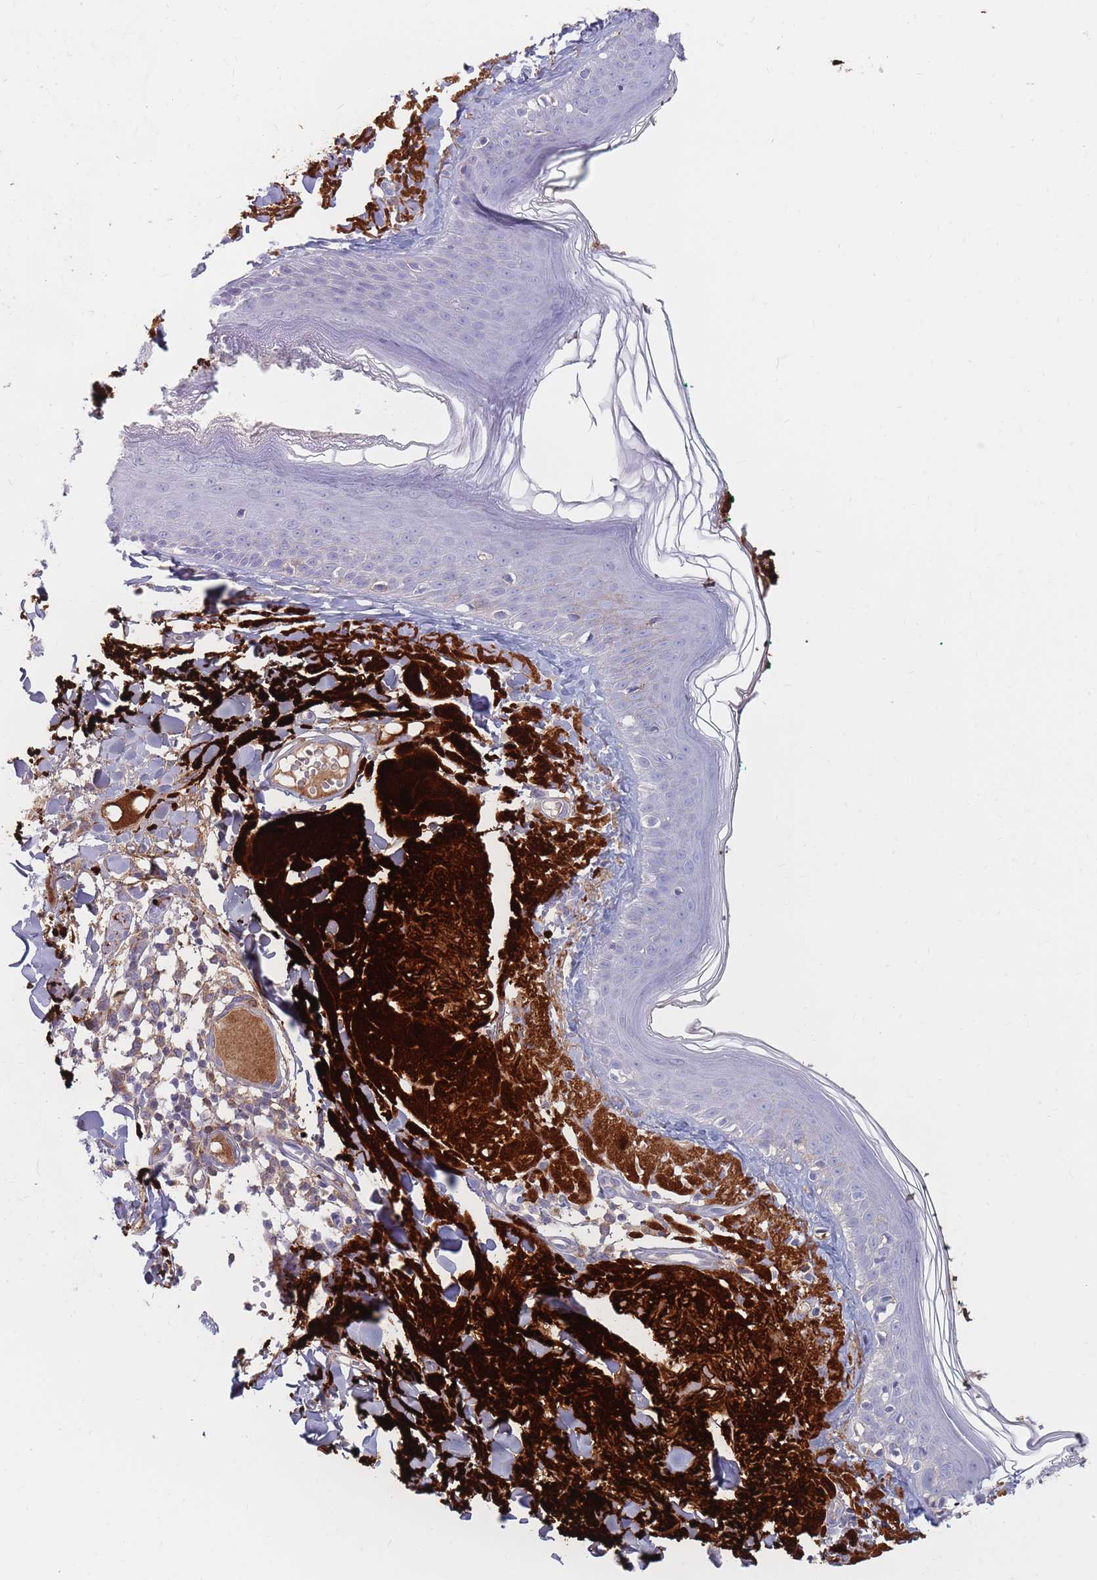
{"staining": {"intensity": "negative", "quantity": "none", "location": "none"}, "tissue": "skin", "cell_type": "Fibroblasts", "image_type": "normal", "snomed": [{"axis": "morphology", "description": "Normal tissue, NOS"}, {"axis": "morphology", "description": "Malignant melanoma, NOS"}, {"axis": "topography", "description": "Skin"}], "caption": "Fibroblasts are negative for protein expression in benign human skin. (Brightfield microscopy of DAB immunohistochemistry (IHC) at high magnification).", "gene": "PRG4", "patient": {"sex": "male", "age": 80}}